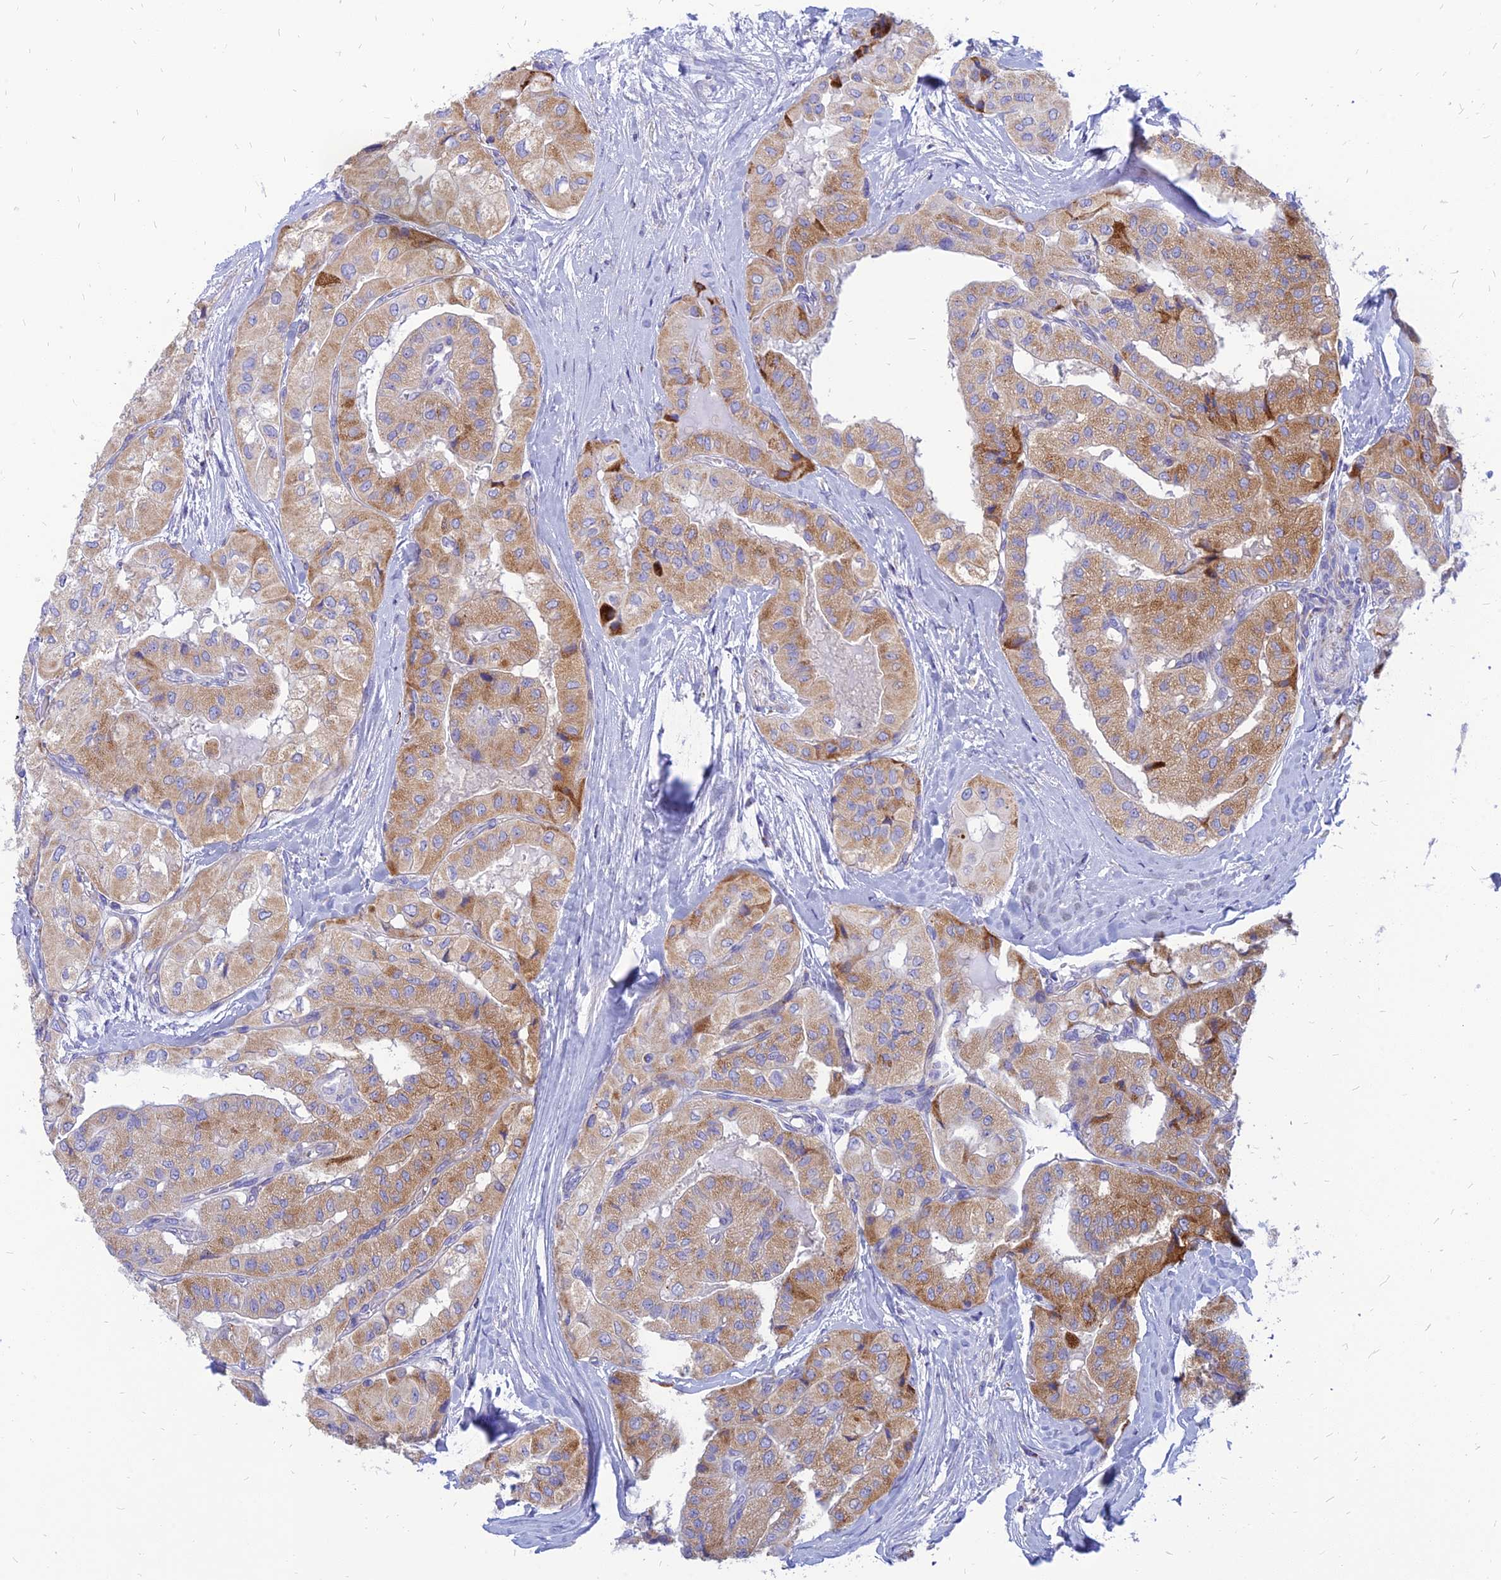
{"staining": {"intensity": "moderate", "quantity": "25%-75%", "location": "cytoplasmic/membranous"}, "tissue": "thyroid cancer", "cell_type": "Tumor cells", "image_type": "cancer", "snomed": [{"axis": "morphology", "description": "Papillary adenocarcinoma, NOS"}, {"axis": "topography", "description": "Thyroid gland"}], "caption": "Brown immunohistochemical staining in thyroid cancer displays moderate cytoplasmic/membranous staining in approximately 25%-75% of tumor cells.", "gene": "PACC1", "patient": {"sex": "female", "age": 59}}